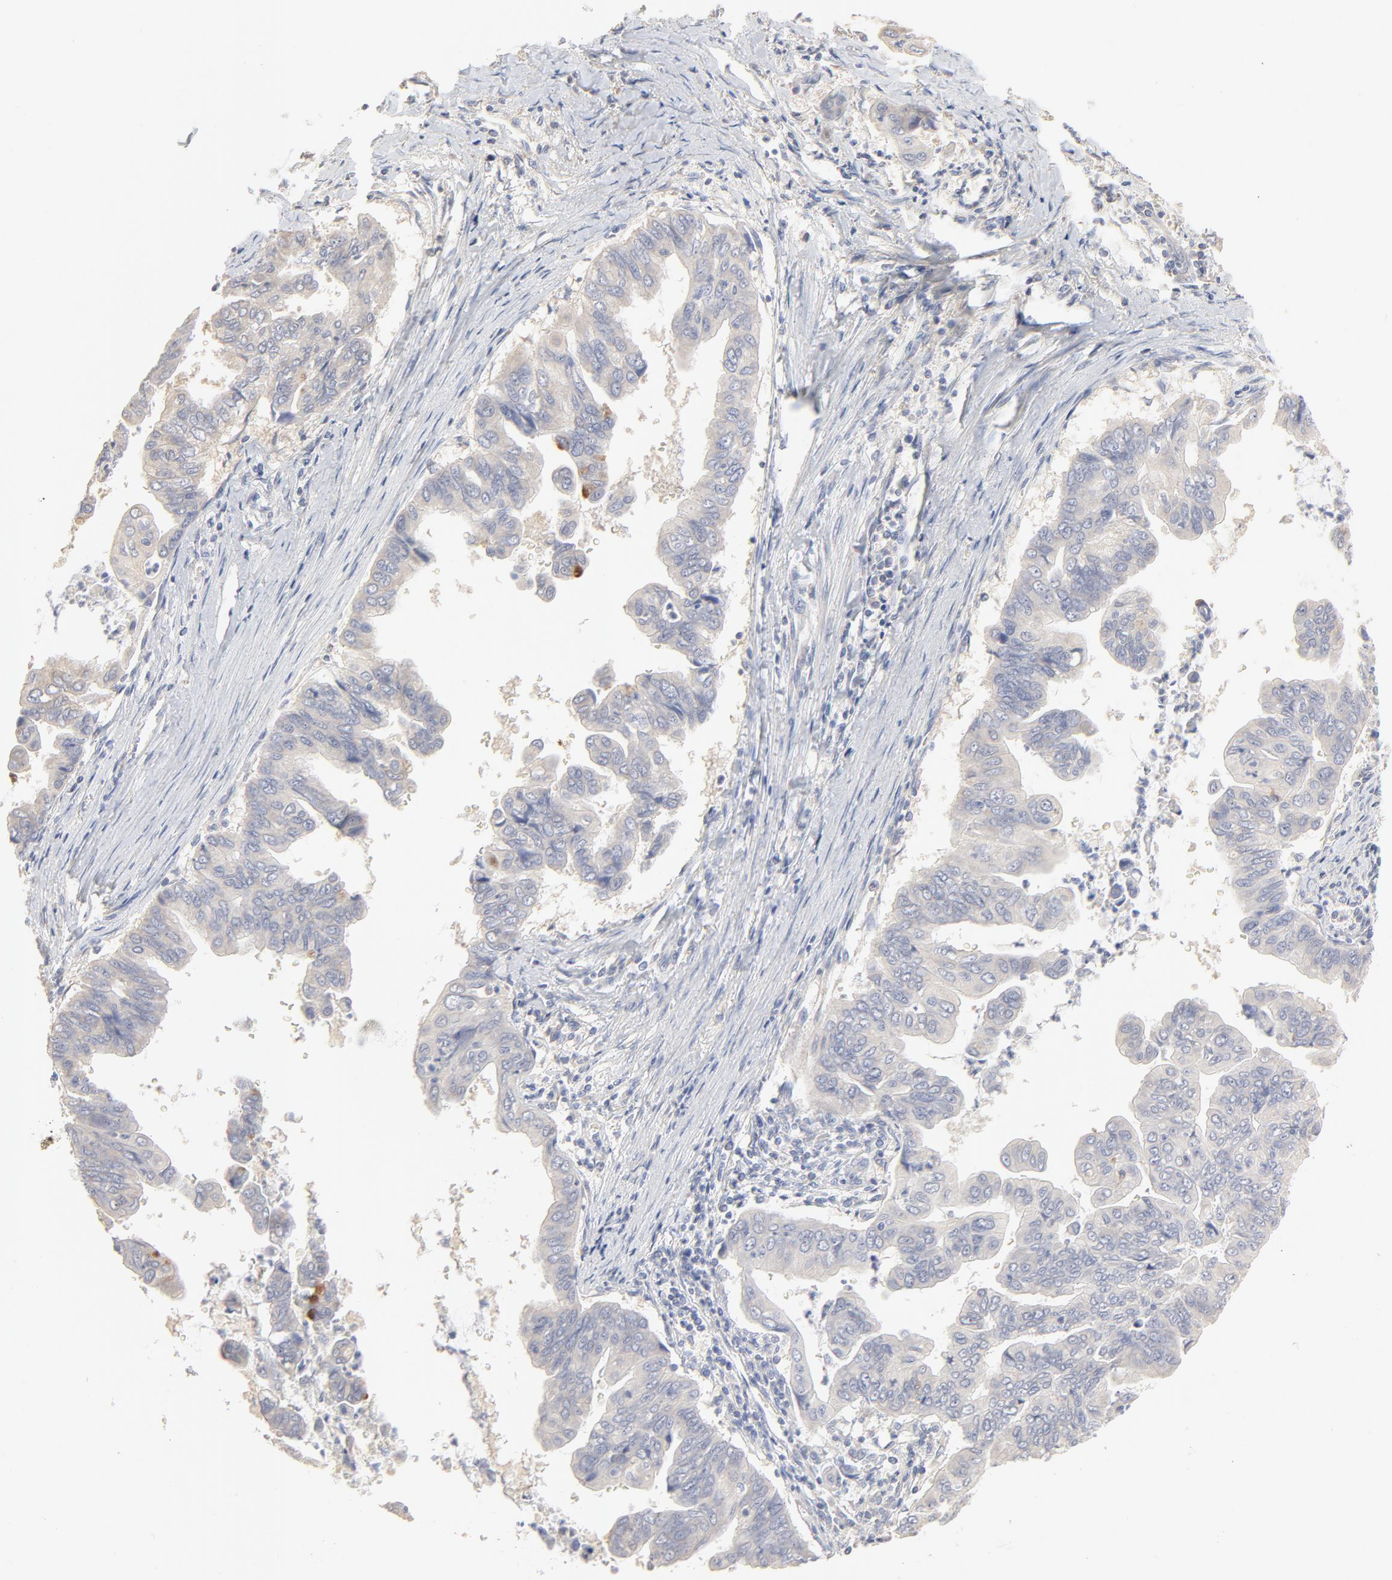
{"staining": {"intensity": "negative", "quantity": "none", "location": "none"}, "tissue": "stomach cancer", "cell_type": "Tumor cells", "image_type": "cancer", "snomed": [{"axis": "morphology", "description": "Adenocarcinoma, NOS"}, {"axis": "topography", "description": "Stomach, upper"}], "caption": "Stomach adenocarcinoma was stained to show a protein in brown. There is no significant staining in tumor cells.", "gene": "FCGBP", "patient": {"sex": "male", "age": 80}}